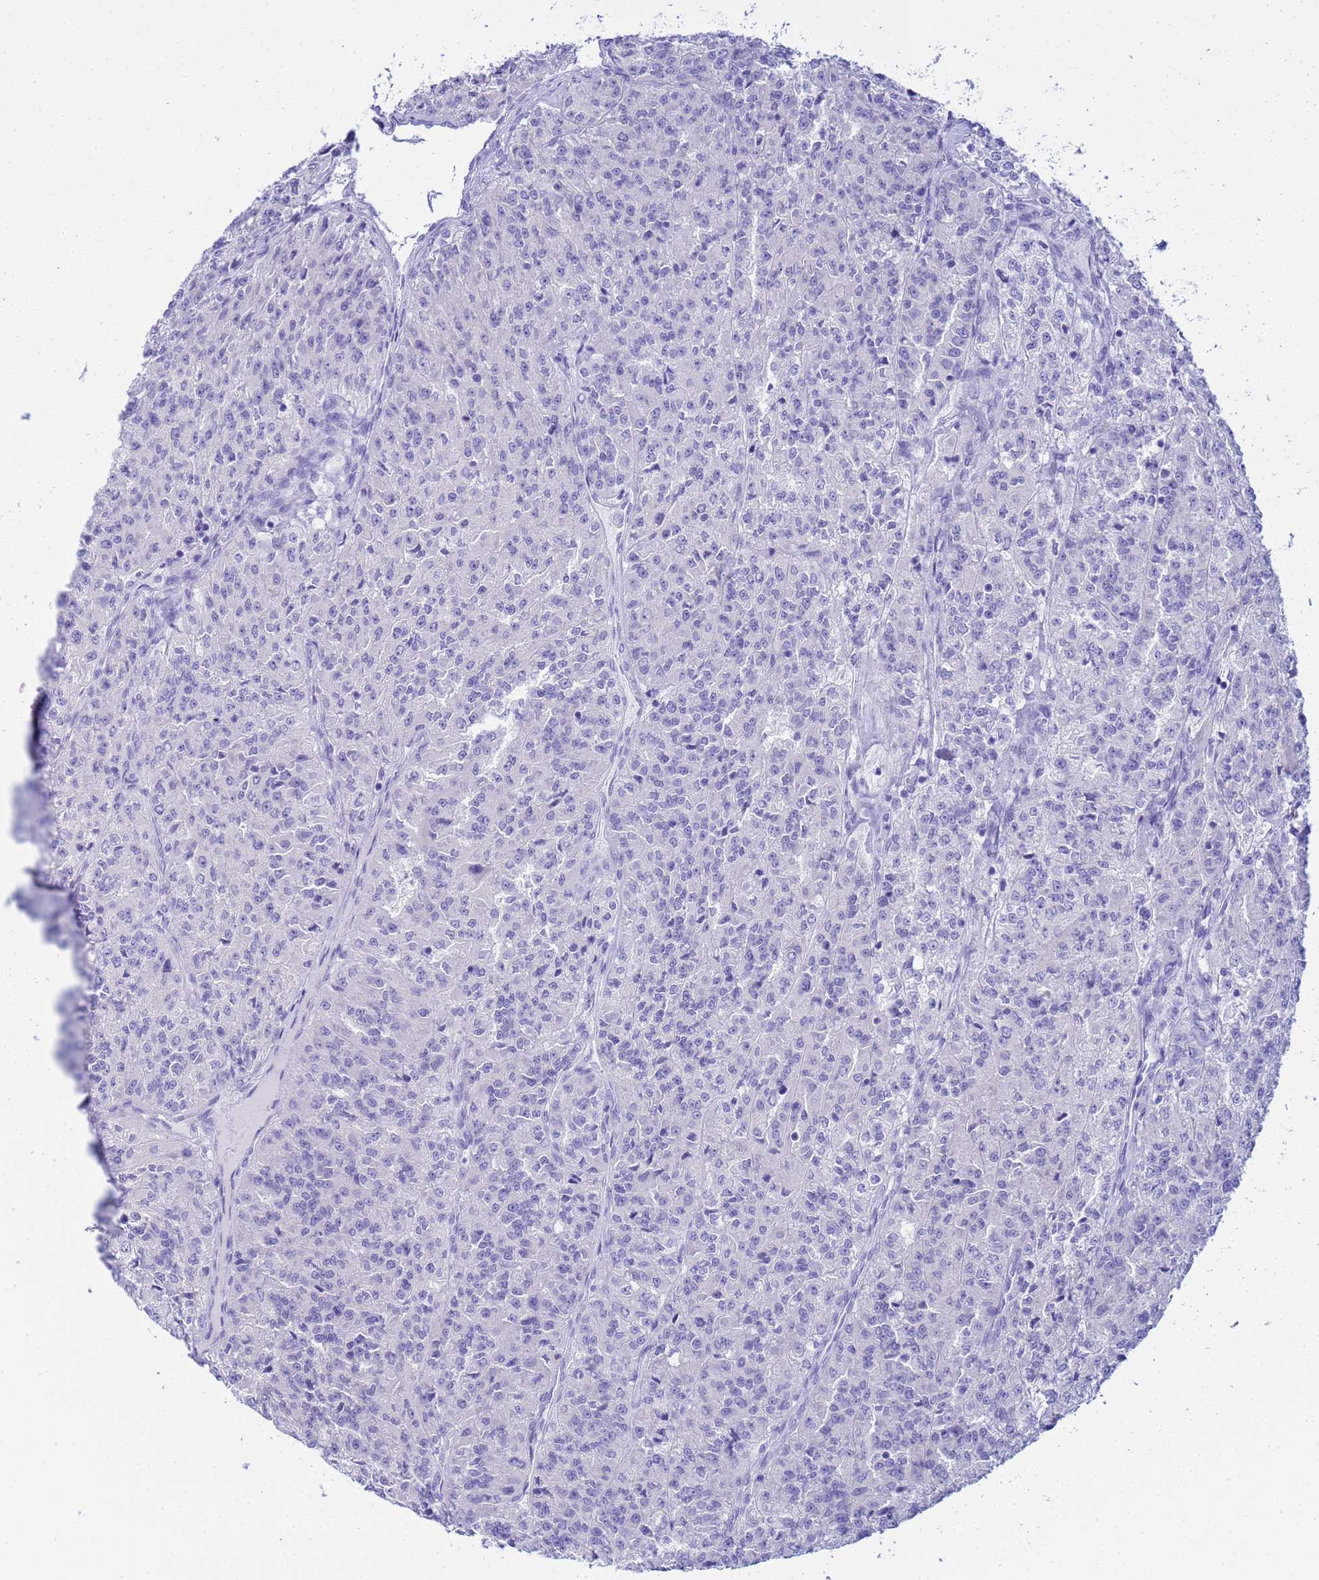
{"staining": {"intensity": "negative", "quantity": "none", "location": "none"}, "tissue": "renal cancer", "cell_type": "Tumor cells", "image_type": "cancer", "snomed": [{"axis": "morphology", "description": "Adenocarcinoma, NOS"}, {"axis": "topography", "description": "Kidney"}], "caption": "A histopathology image of human adenocarcinoma (renal) is negative for staining in tumor cells.", "gene": "AQP12A", "patient": {"sex": "female", "age": 63}}